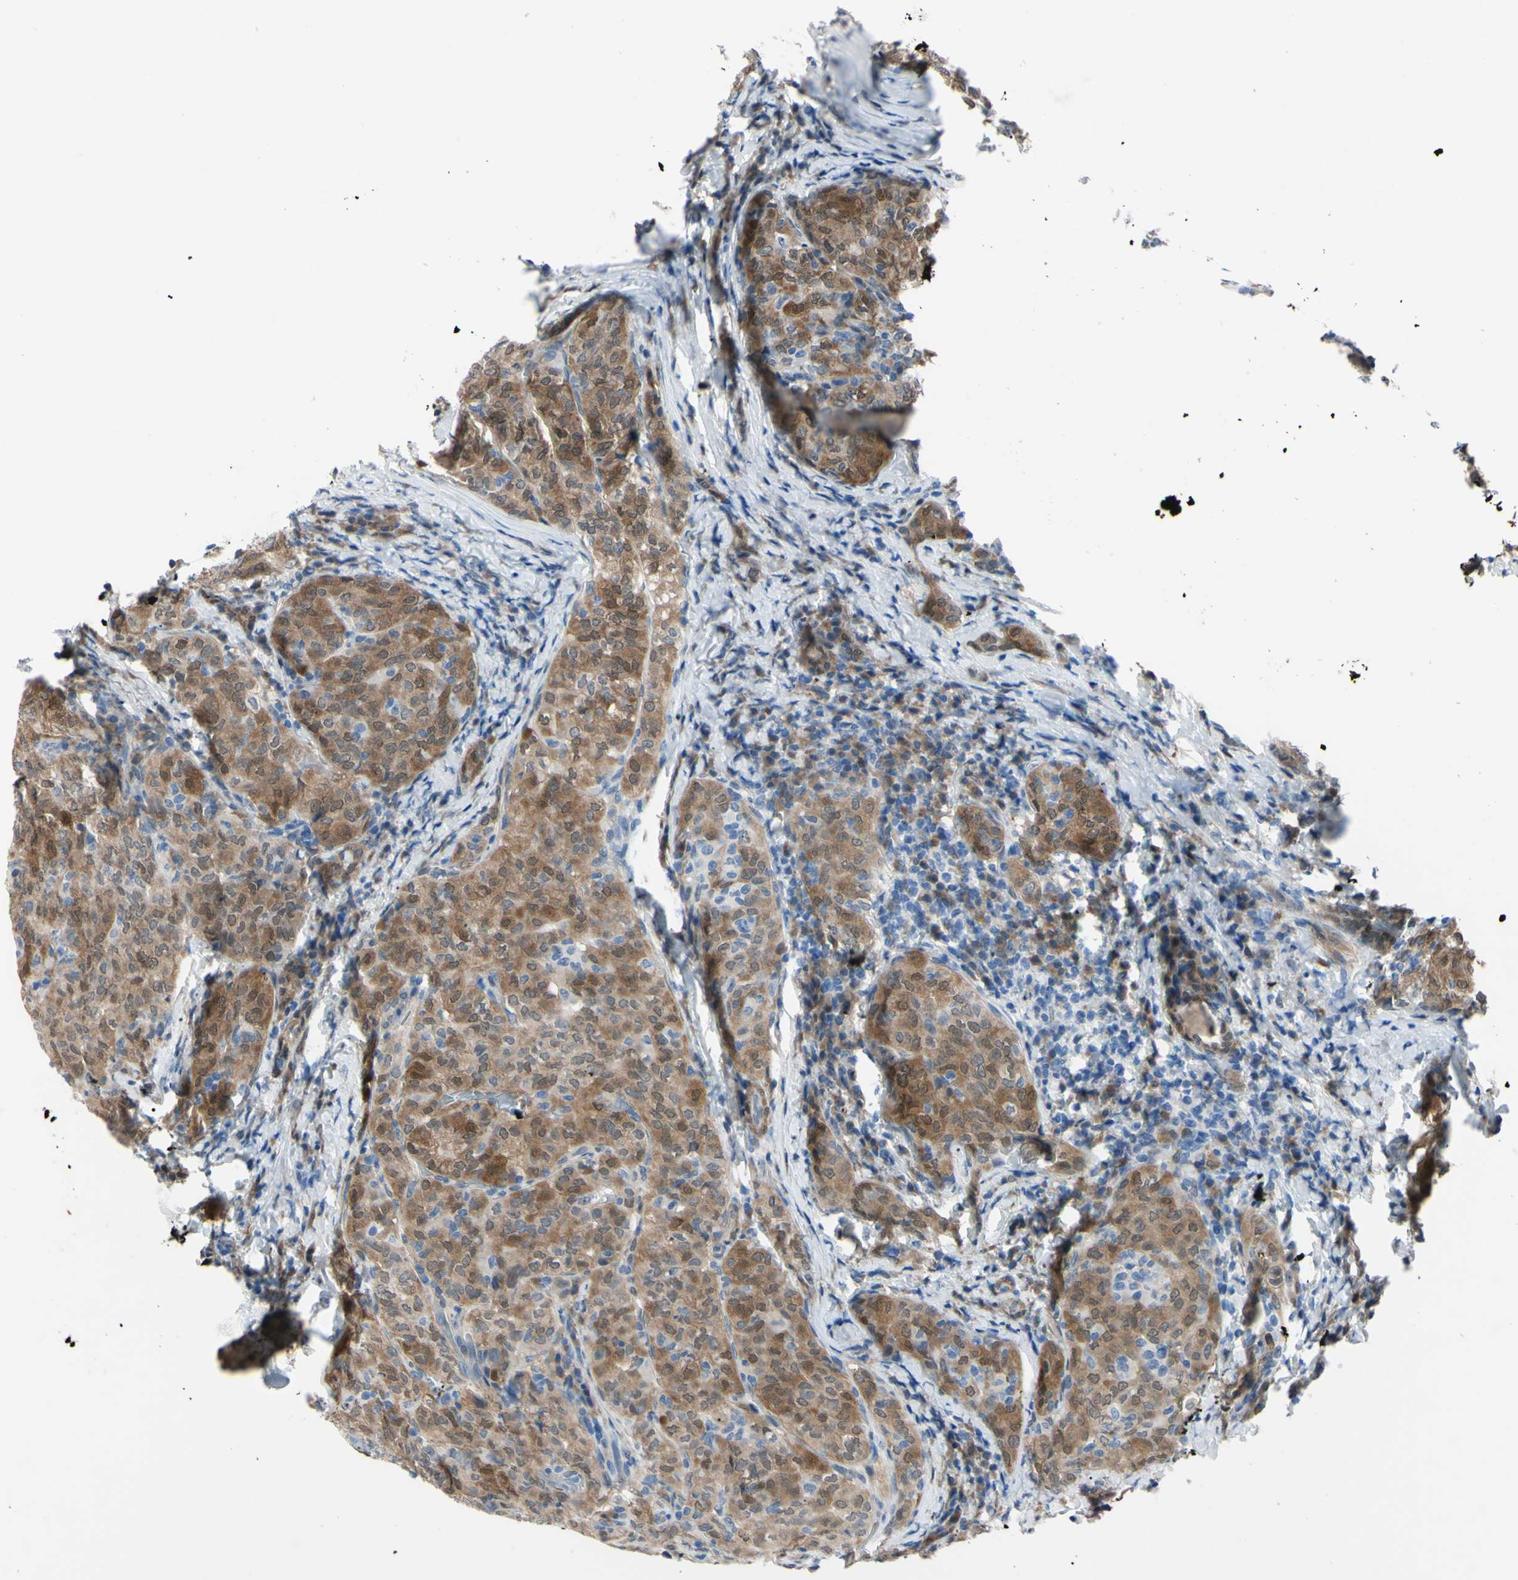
{"staining": {"intensity": "moderate", "quantity": ">75%", "location": "cytoplasmic/membranous,nuclear"}, "tissue": "thyroid cancer", "cell_type": "Tumor cells", "image_type": "cancer", "snomed": [{"axis": "morphology", "description": "Normal tissue, NOS"}, {"axis": "morphology", "description": "Papillary adenocarcinoma, NOS"}, {"axis": "topography", "description": "Thyroid gland"}], "caption": "Brown immunohistochemical staining in thyroid papillary adenocarcinoma reveals moderate cytoplasmic/membranous and nuclear expression in approximately >75% of tumor cells.", "gene": "NOL3", "patient": {"sex": "female", "age": 30}}